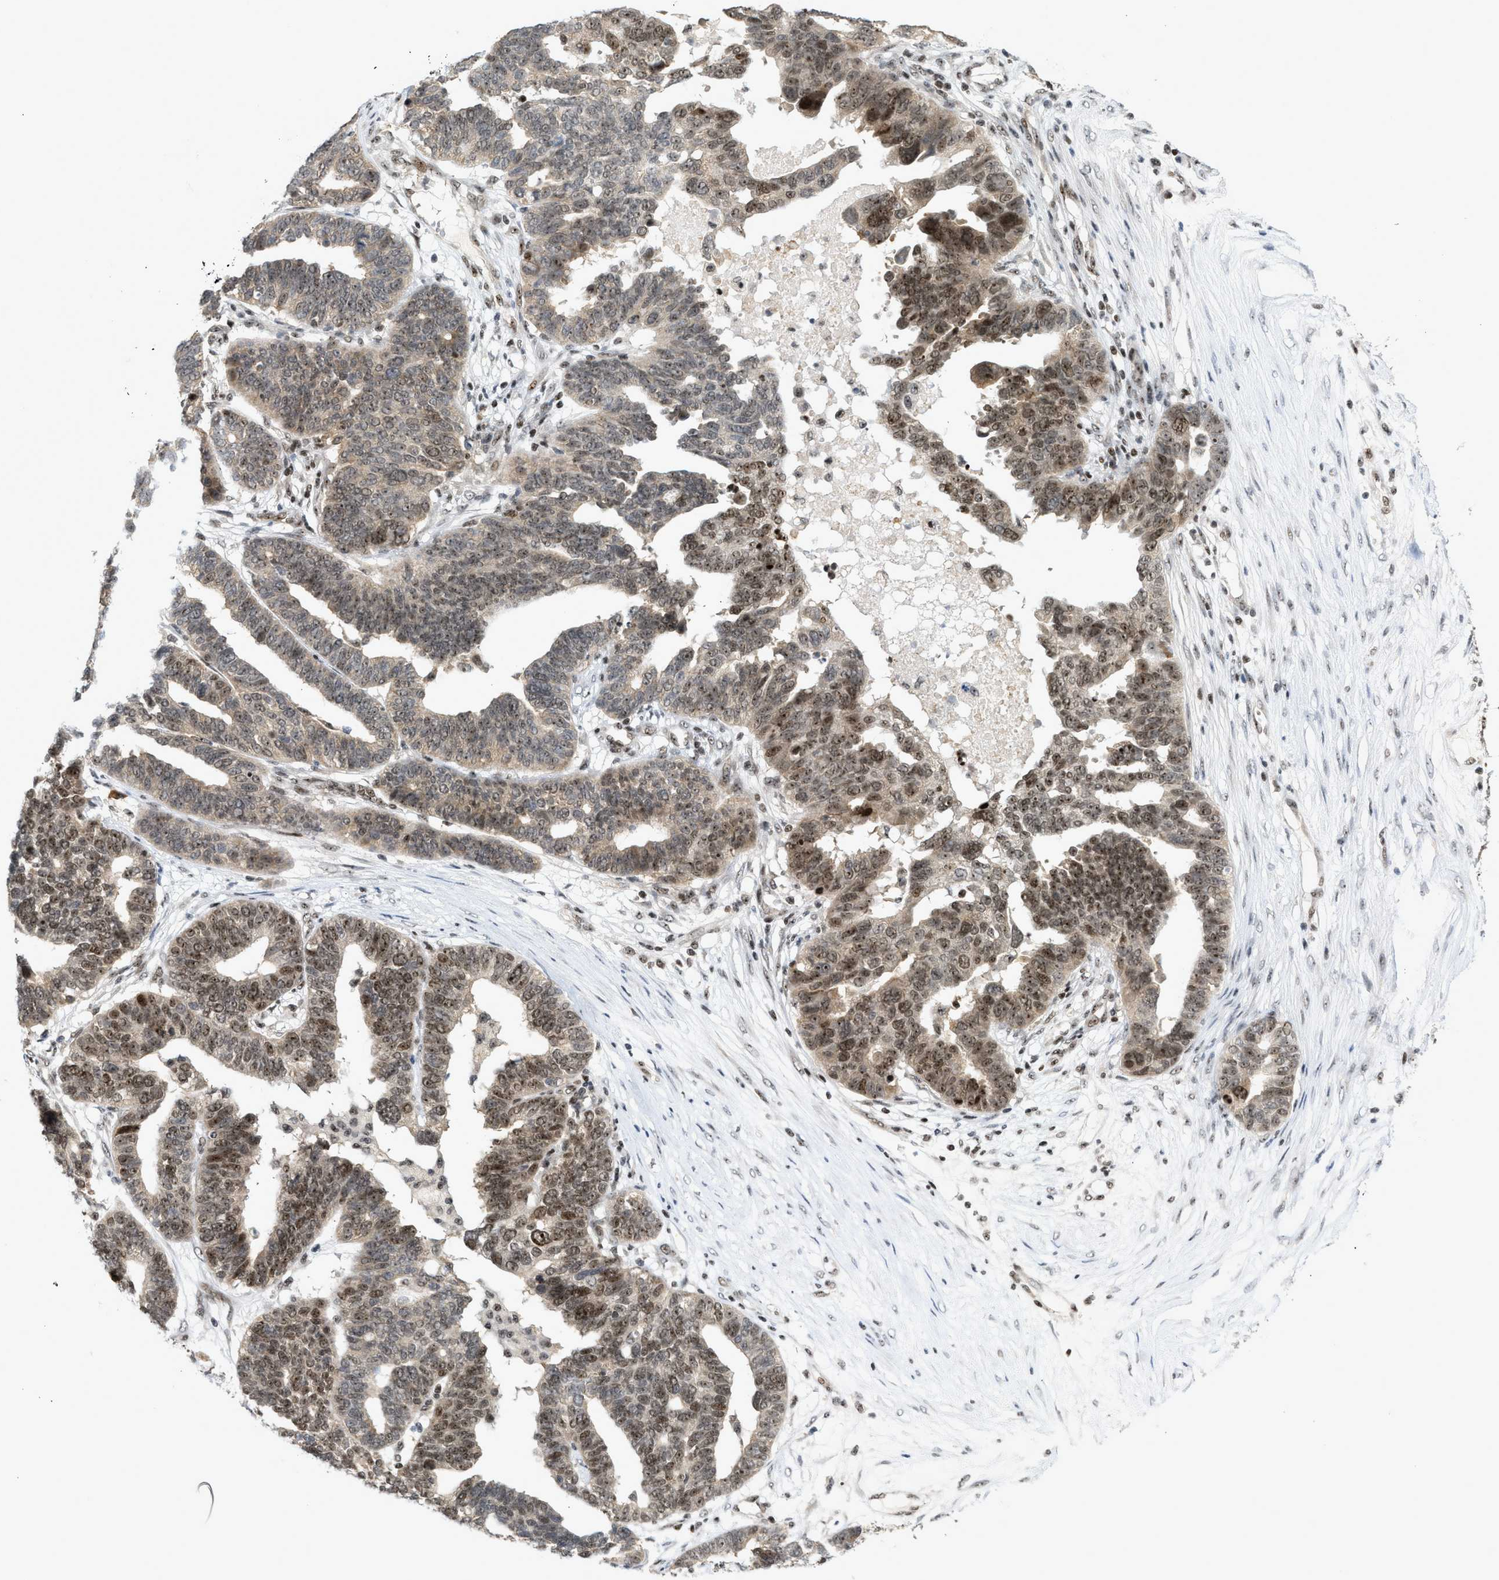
{"staining": {"intensity": "moderate", "quantity": "25%-75%", "location": "nuclear"}, "tissue": "ovarian cancer", "cell_type": "Tumor cells", "image_type": "cancer", "snomed": [{"axis": "morphology", "description": "Cystadenocarcinoma, serous, NOS"}, {"axis": "topography", "description": "Ovary"}], "caption": "Tumor cells reveal medium levels of moderate nuclear expression in approximately 25%-75% of cells in ovarian cancer (serous cystadenocarcinoma).", "gene": "ZNF22", "patient": {"sex": "female", "age": 59}}